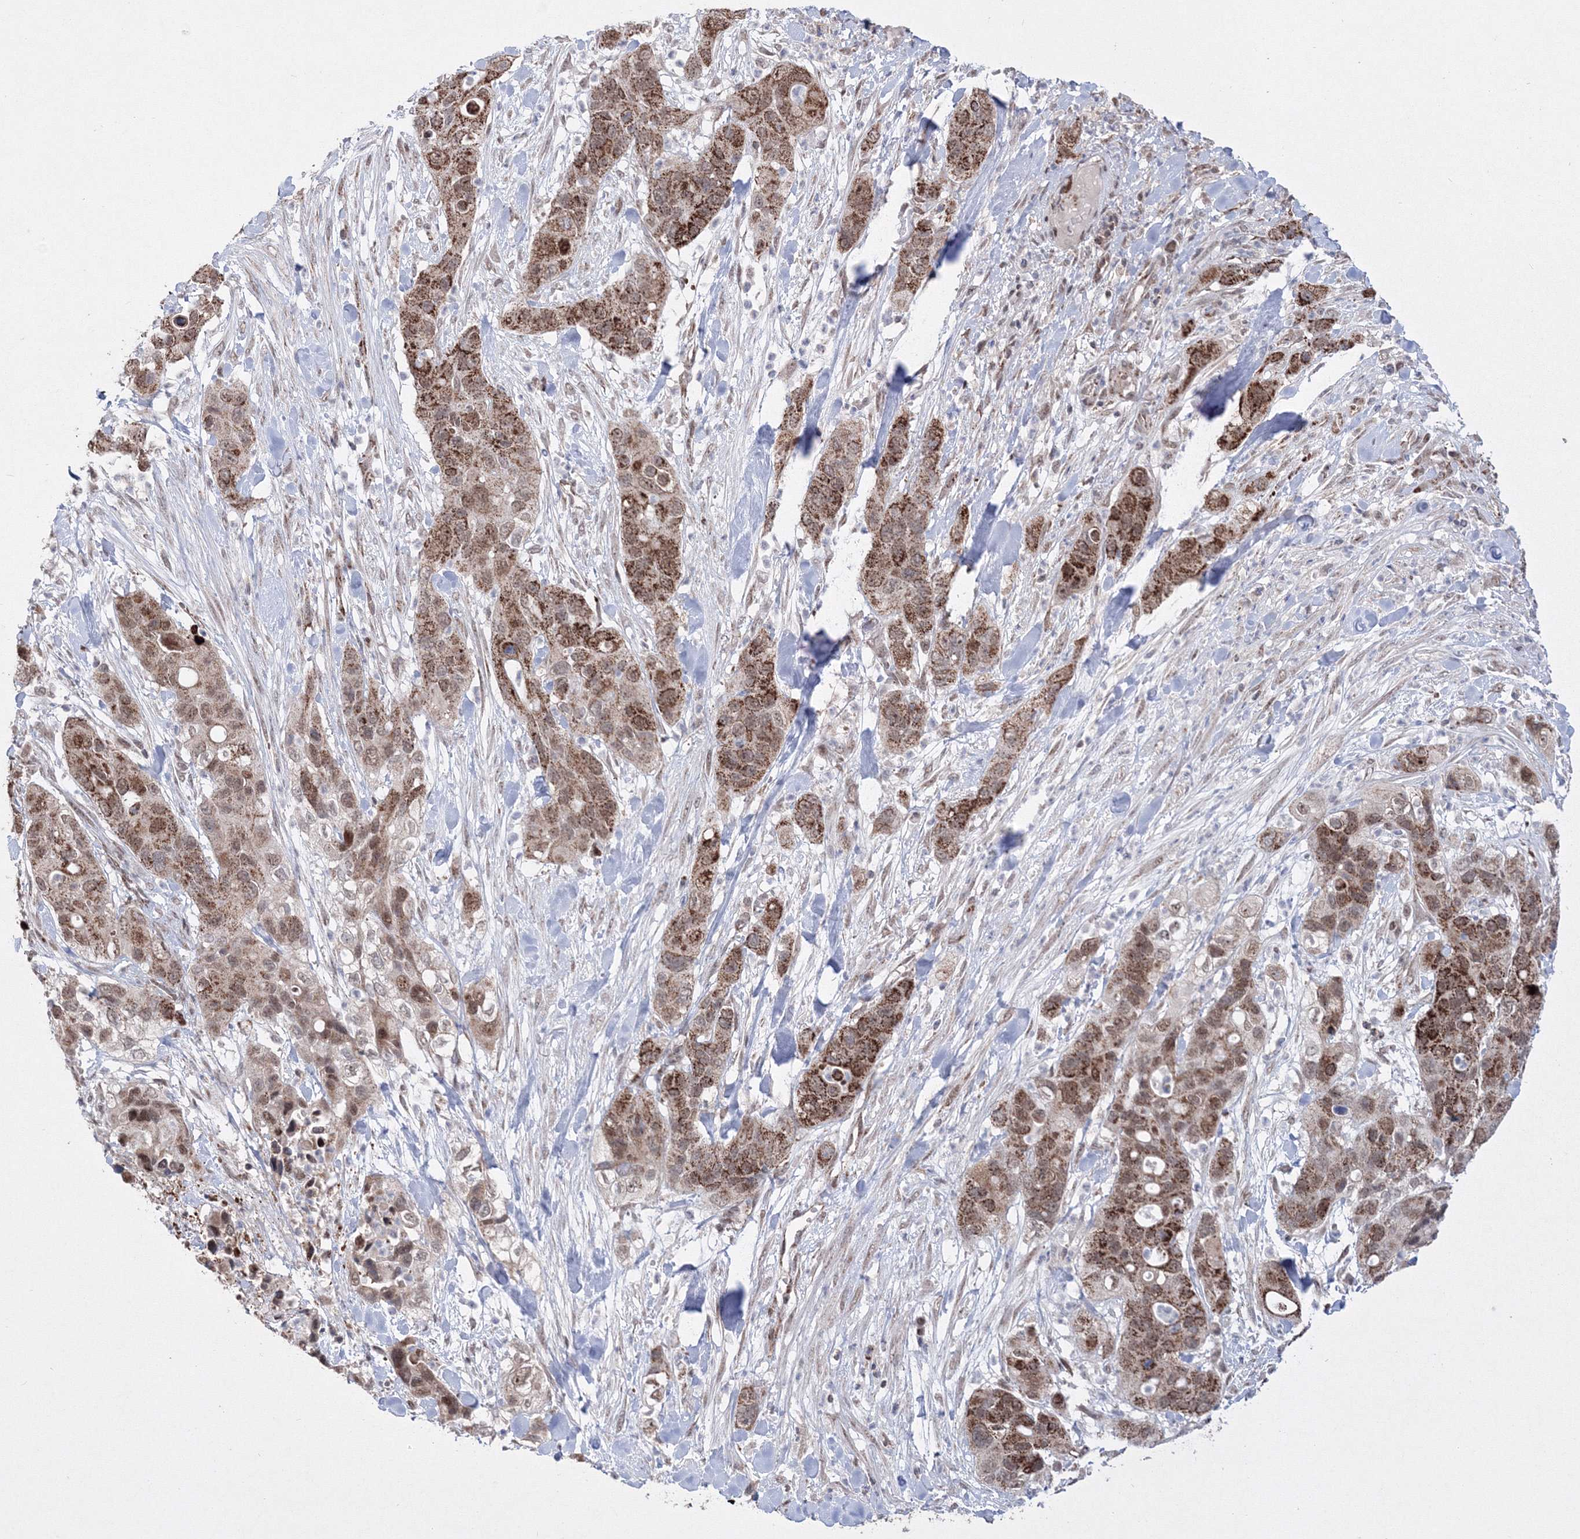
{"staining": {"intensity": "strong", "quantity": ">75%", "location": "cytoplasmic/membranous,nuclear"}, "tissue": "pancreatic cancer", "cell_type": "Tumor cells", "image_type": "cancer", "snomed": [{"axis": "morphology", "description": "Adenocarcinoma, NOS"}, {"axis": "topography", "description": "Pancreas"}], "caption": "Pancreatic adenocarcinoma stained with DAB (3,3'-diaminobenzidine) IHC reveals high levels of strong cytoplasmic/membranous and nuclear staining in approximately >75% of tumor cells. (Stains: DAB (3,3'-diaminobenzidine) in brown, nuclei in blue, Microscopy: brightfield microscopy at high magnification).", "gene": "GRSF1", "patient": {"sex": "female", "age": 71}}